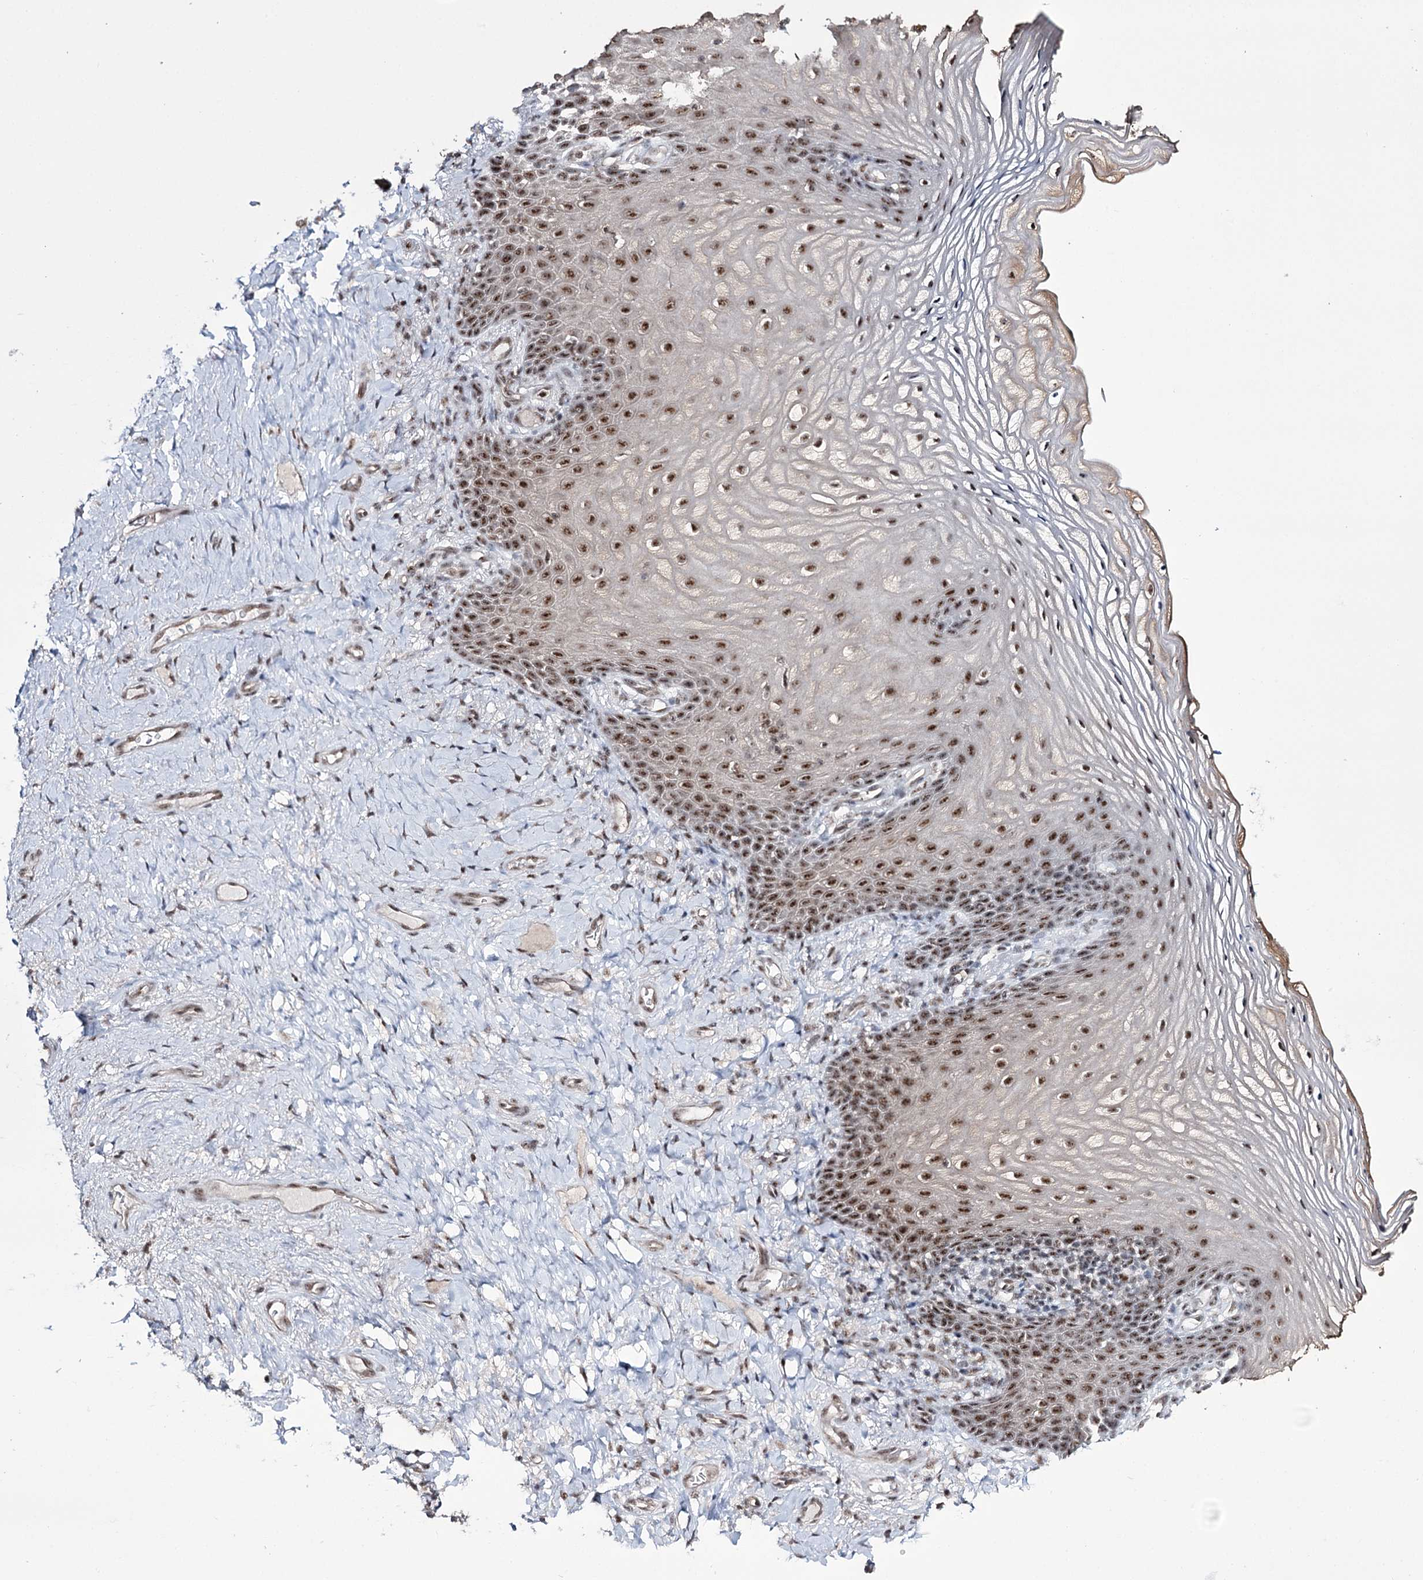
{"staining": {"intensity": "strong", "quantity": ">75%", "location": "nuclear"}, "tissue": "vagina", "cell_type": "Squamous epithelial cells", "image_type": "normal", "snomed": [{"axis": "morphology", "description": "Normal tissue, NOS"}, {"axis": "topography", "description": "Vagina"}], "caption": "Protein staining of unremarkable vagina reveals strong nuclear expression in approximately >75% of squamous epithelial cells. (brown staining indicates protein expression, while blue staining denotes nuclei).", "gene": "PRPF40A", "patient": {"sex": "female", "age": 60}}